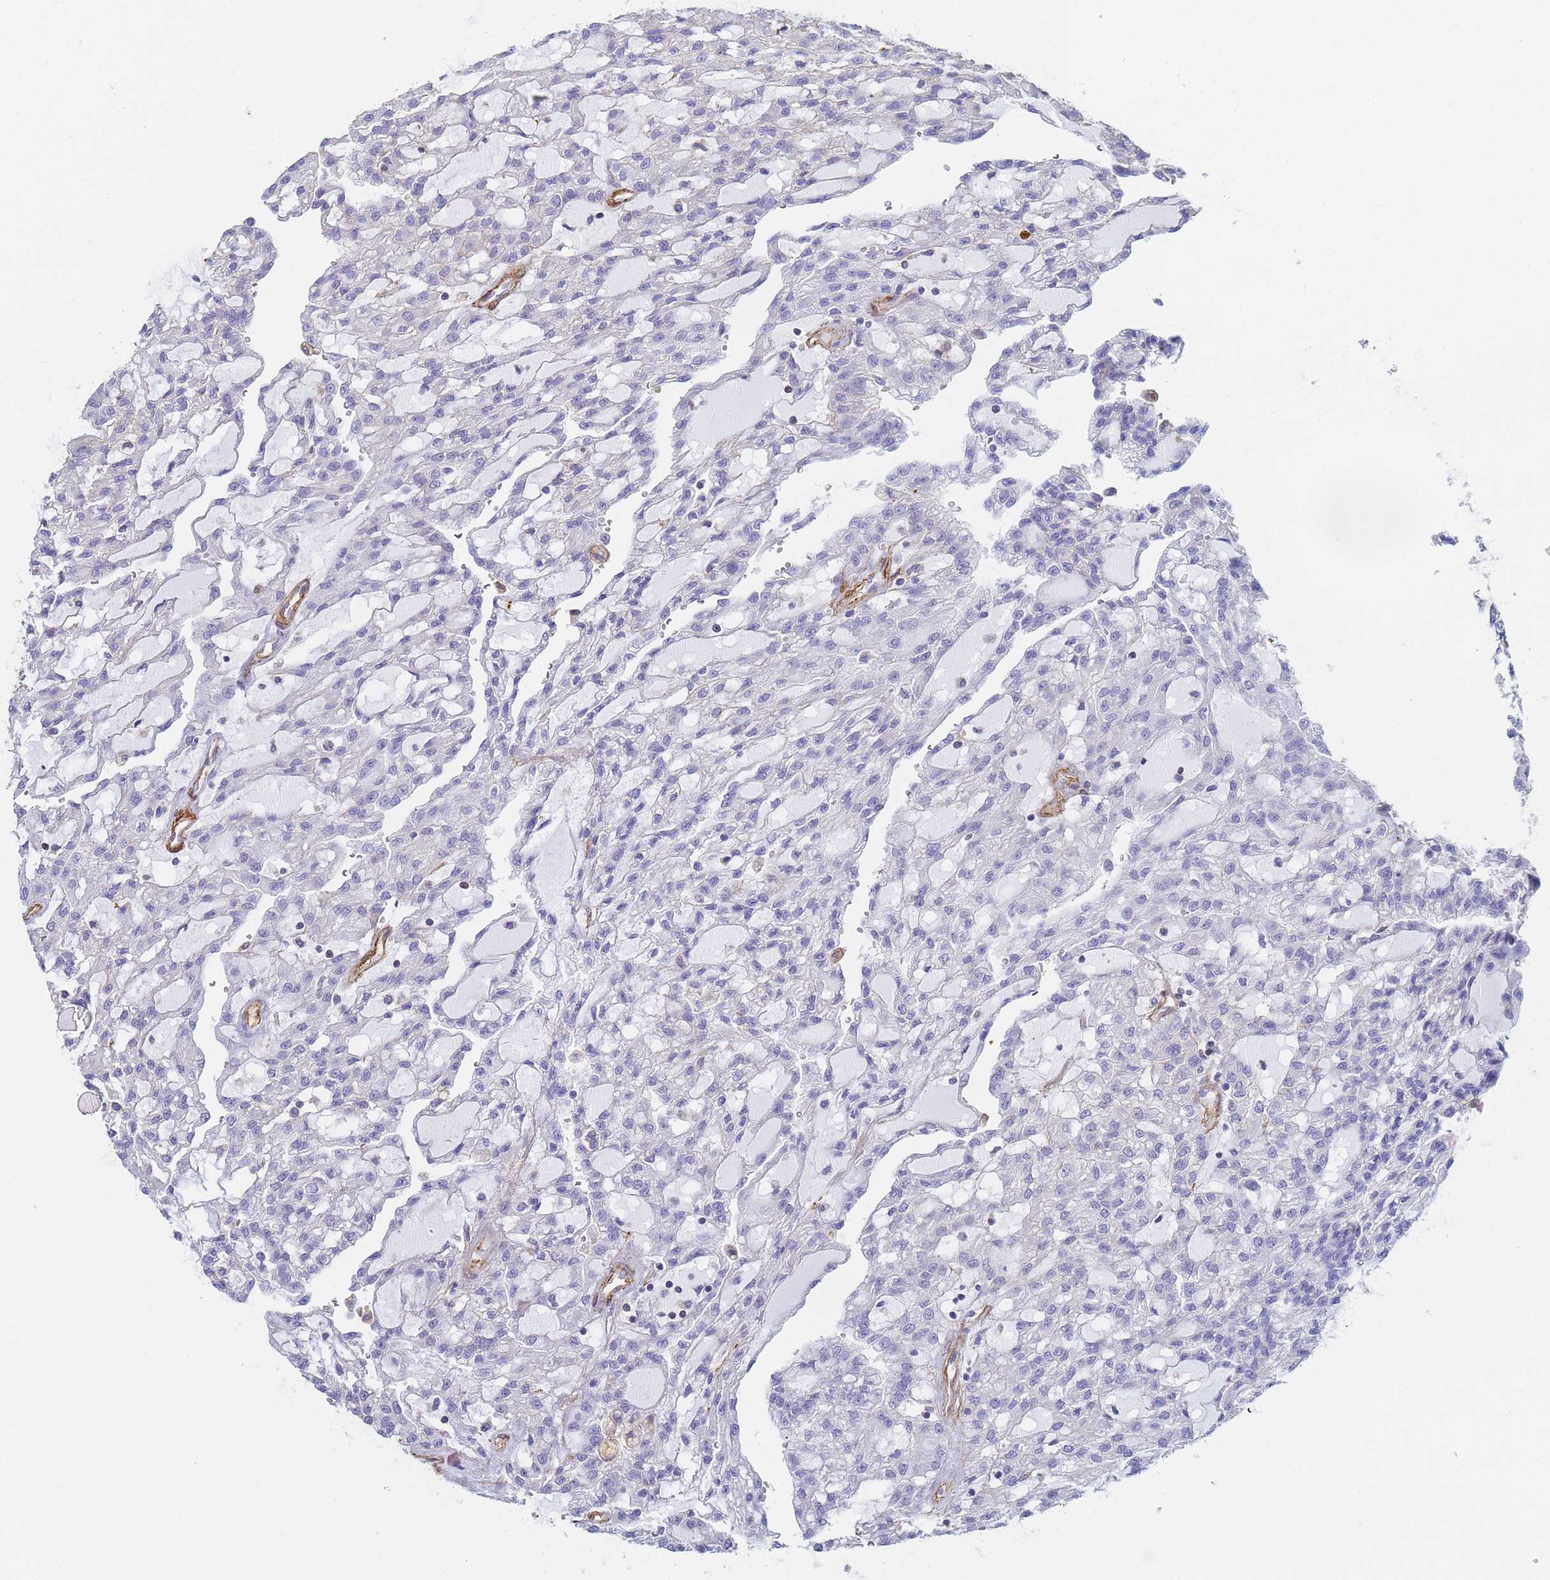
{"staining": {"intensity": "negative", "quantity": "none", "location": "none"}, "tissue": "renal cancer", "cell_type": "Tumor cells", "image_type": "cancer", "snomed": [{"axis": "morphology", "description": "Adenocarcinoma, NOS"}, {"axis": "topography", "description": "Kidney"}], "caption": "The photomicrograph demonstrates no staining of tumor cells in adenocarcinoma (renal). The staining was performed using DAB (3,3'-diaminobenzidine) to visualize the protein expression in brown, while the nuclei were stained in blue with hematoxylin (Magnification: 20x).", "gene": "TPM1", "patient": {"sex": "male", "age": 63}}